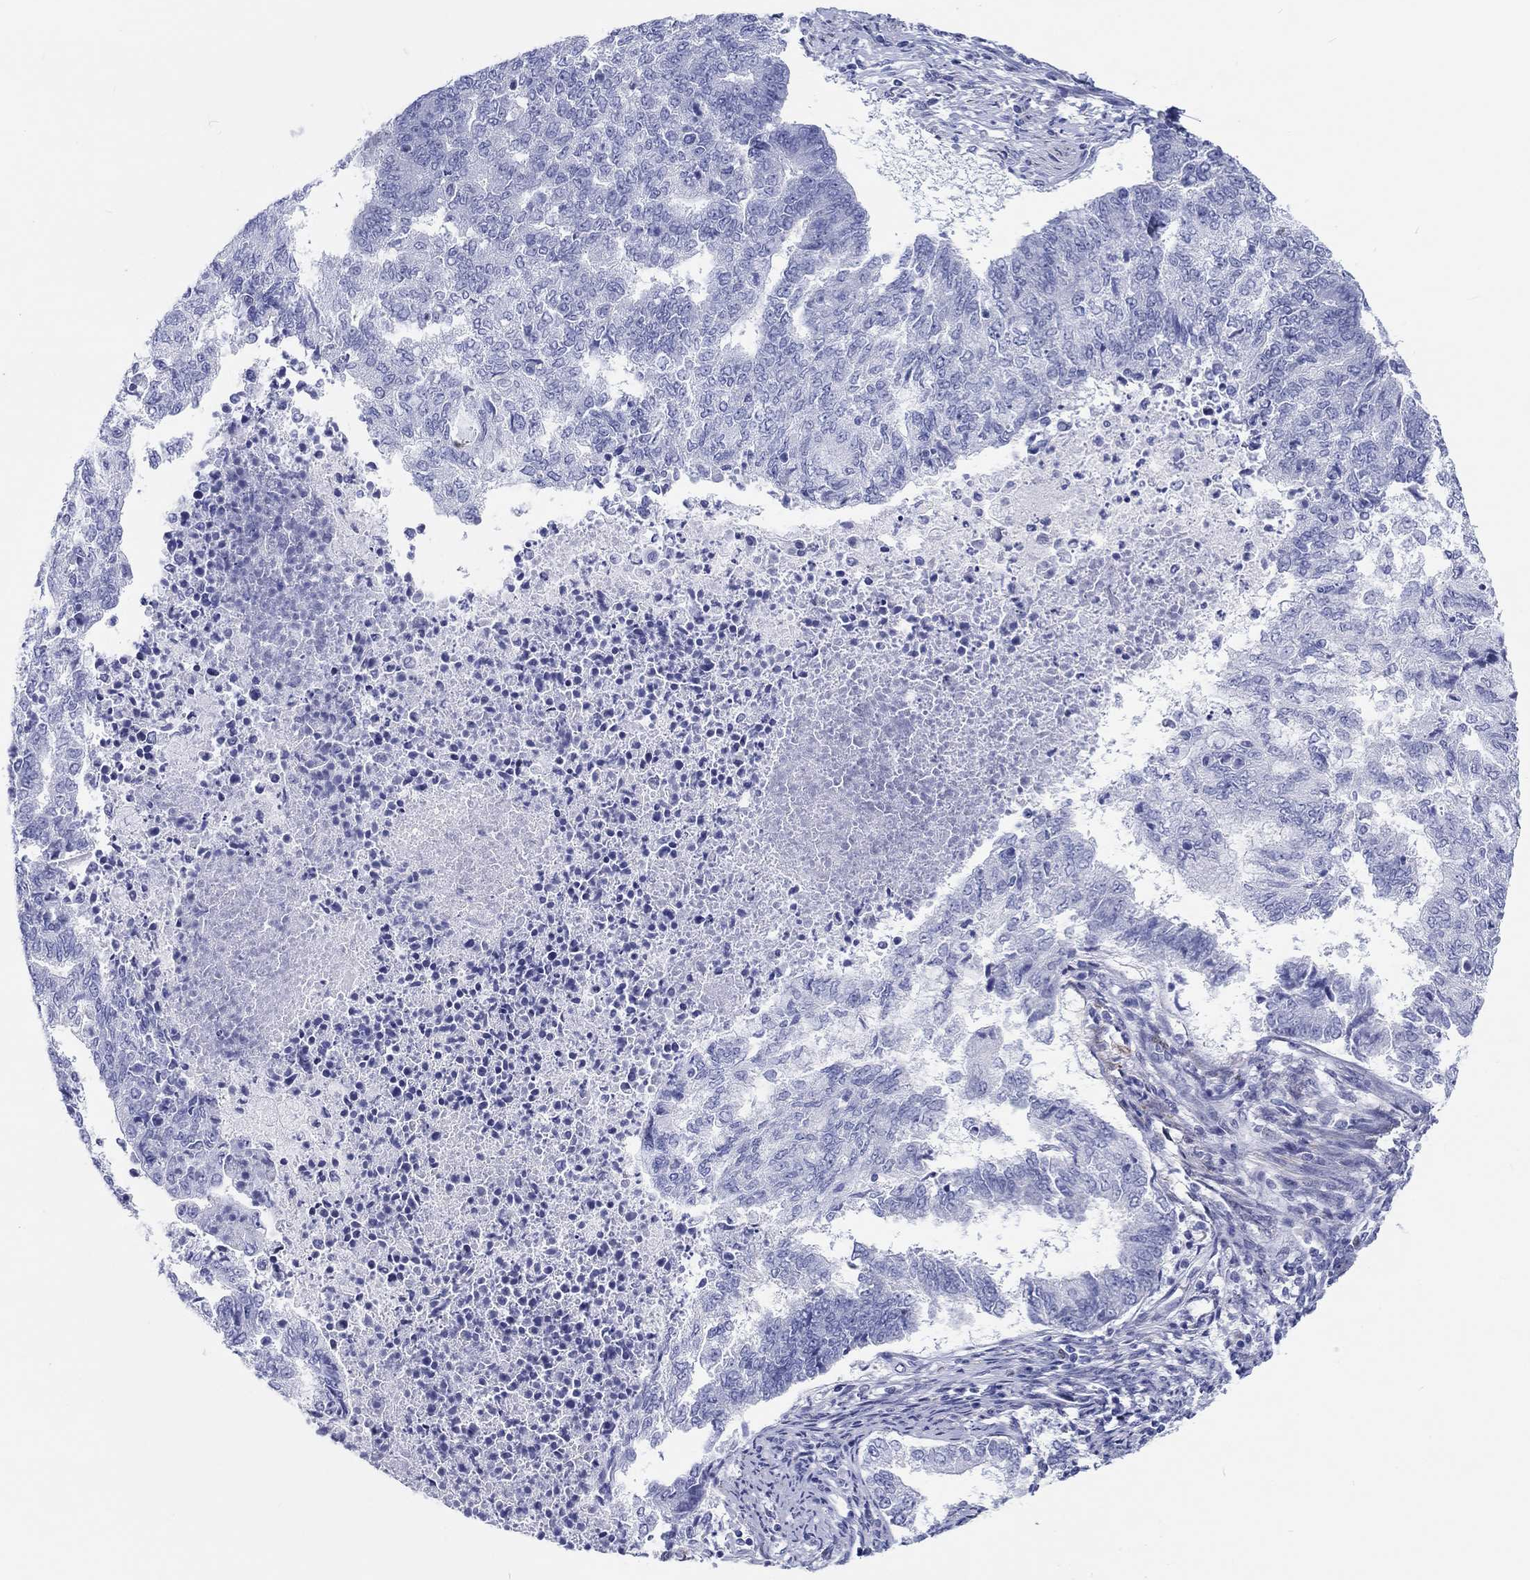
{"staining": {"intensity": "negative", "quantity": "none", "location": "none"}, "tissue": "endometrial cancer", "cell_type": "Tumor cells", "image_type": "cancer", "snomed": [{"axis": "morphology", "description": "Adenocarcinoma, NOS"}, {"axis": "topography", "description": "Endometrium"}], "caption": "High power microscopy image of an immunohistochemistry photomicrograph of endometrial cancer (adenocarcinoma), revealing no significant staining in tumor cells.", "gene": "H1-1", "patient": {"sex": "female", "age": 65}}